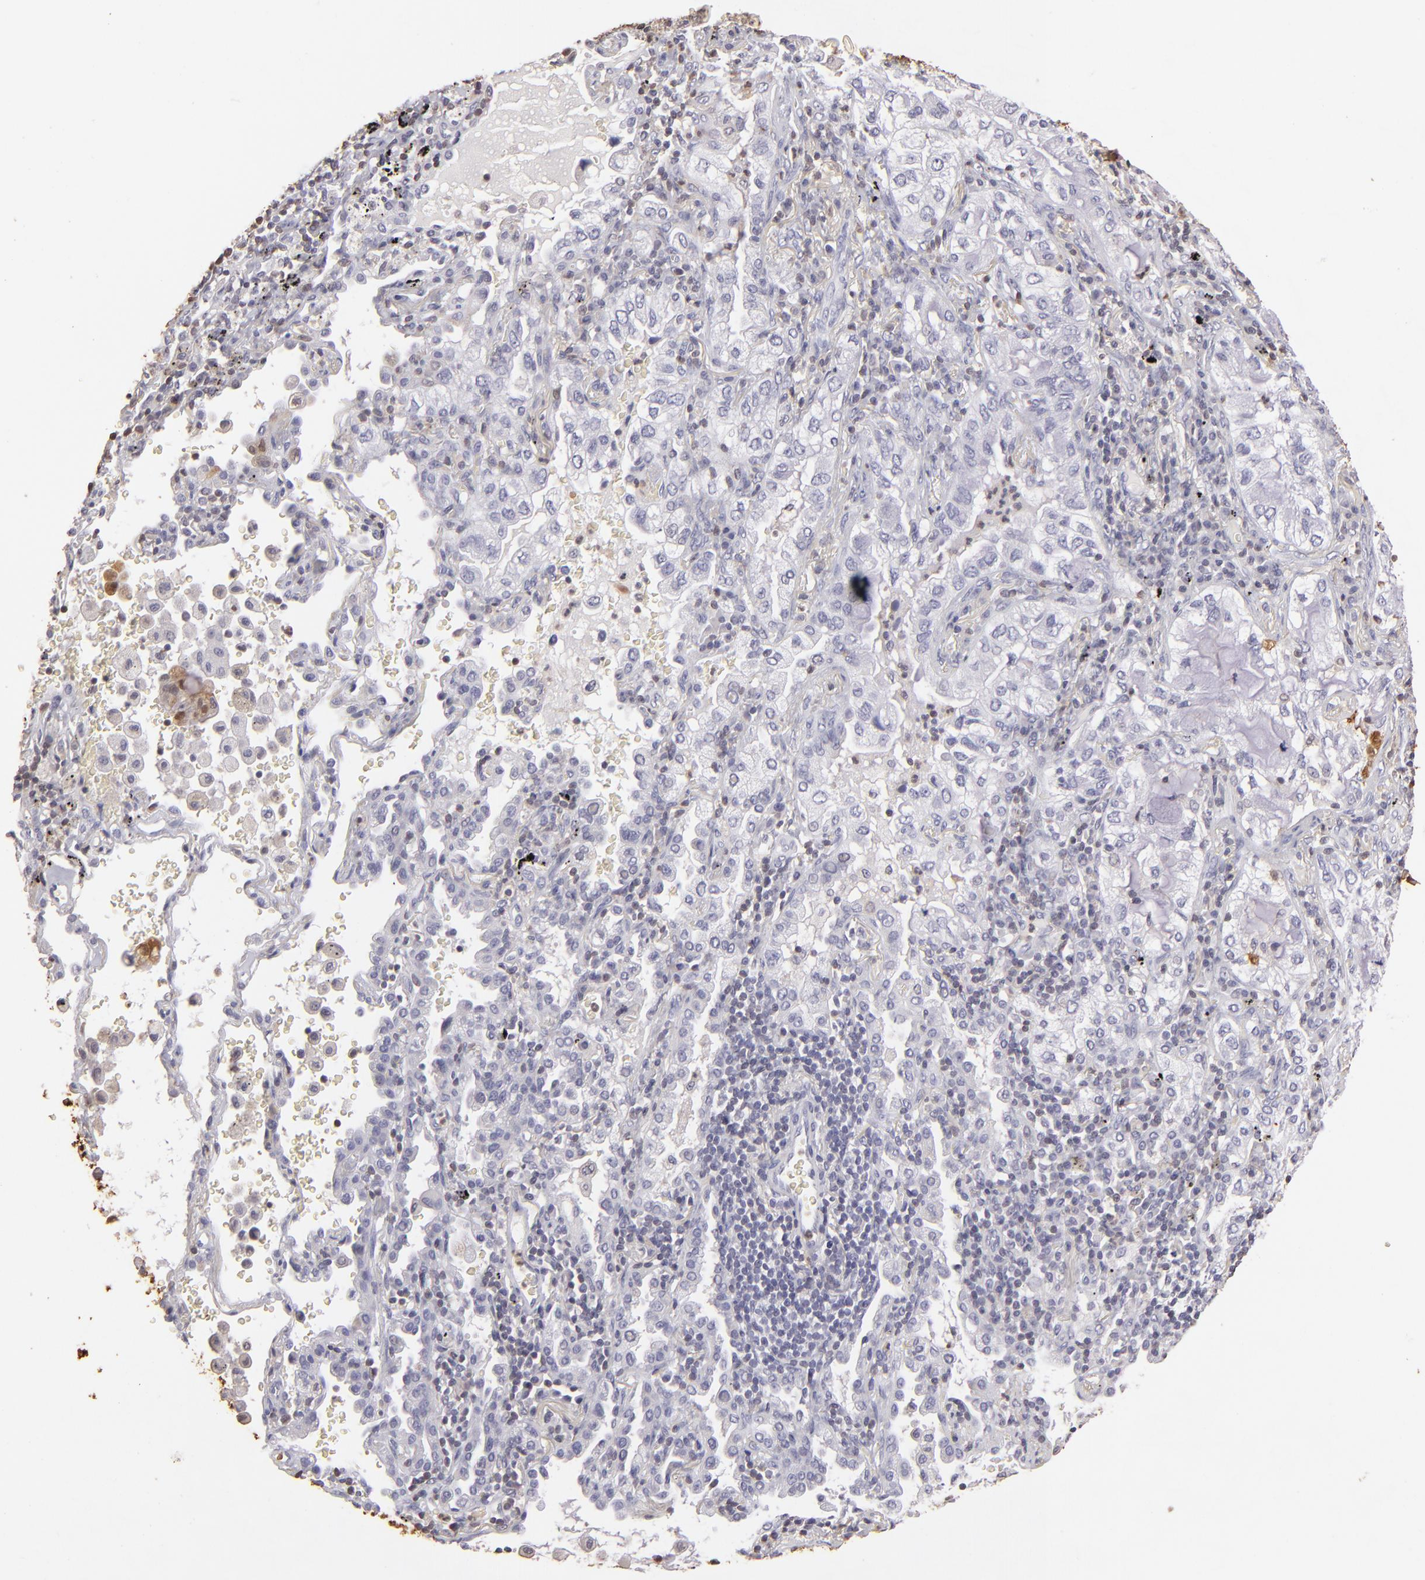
{"staining": {"intensity": "moderate", "quantity": "25%-75%", "location": "cytoplasmic/membranous,nuclear"}, "tissue": "lung cancer", "cell_type": "Tumor cells", "image_type": "cancer", "snomed": [{"axis": "morphology", "description": "Adenocarcinoma, NOS"}, {"axis": "topography", "description": "Lung"}], "caption": "Adenocarcinoma (lung) stained with DAB IHC reveals medium levels of moderate cytoplasmic/membranous and nuclear positivity in approximately 25%-75% of tumor cells. The staining was performed using DAB to visualize the protein expression in brown, while the nuclei were stained in blue with hematoxylin (Magnification: 20x).", "gene": "S100A2", "patient": {"sex": "female", "age": 50}}